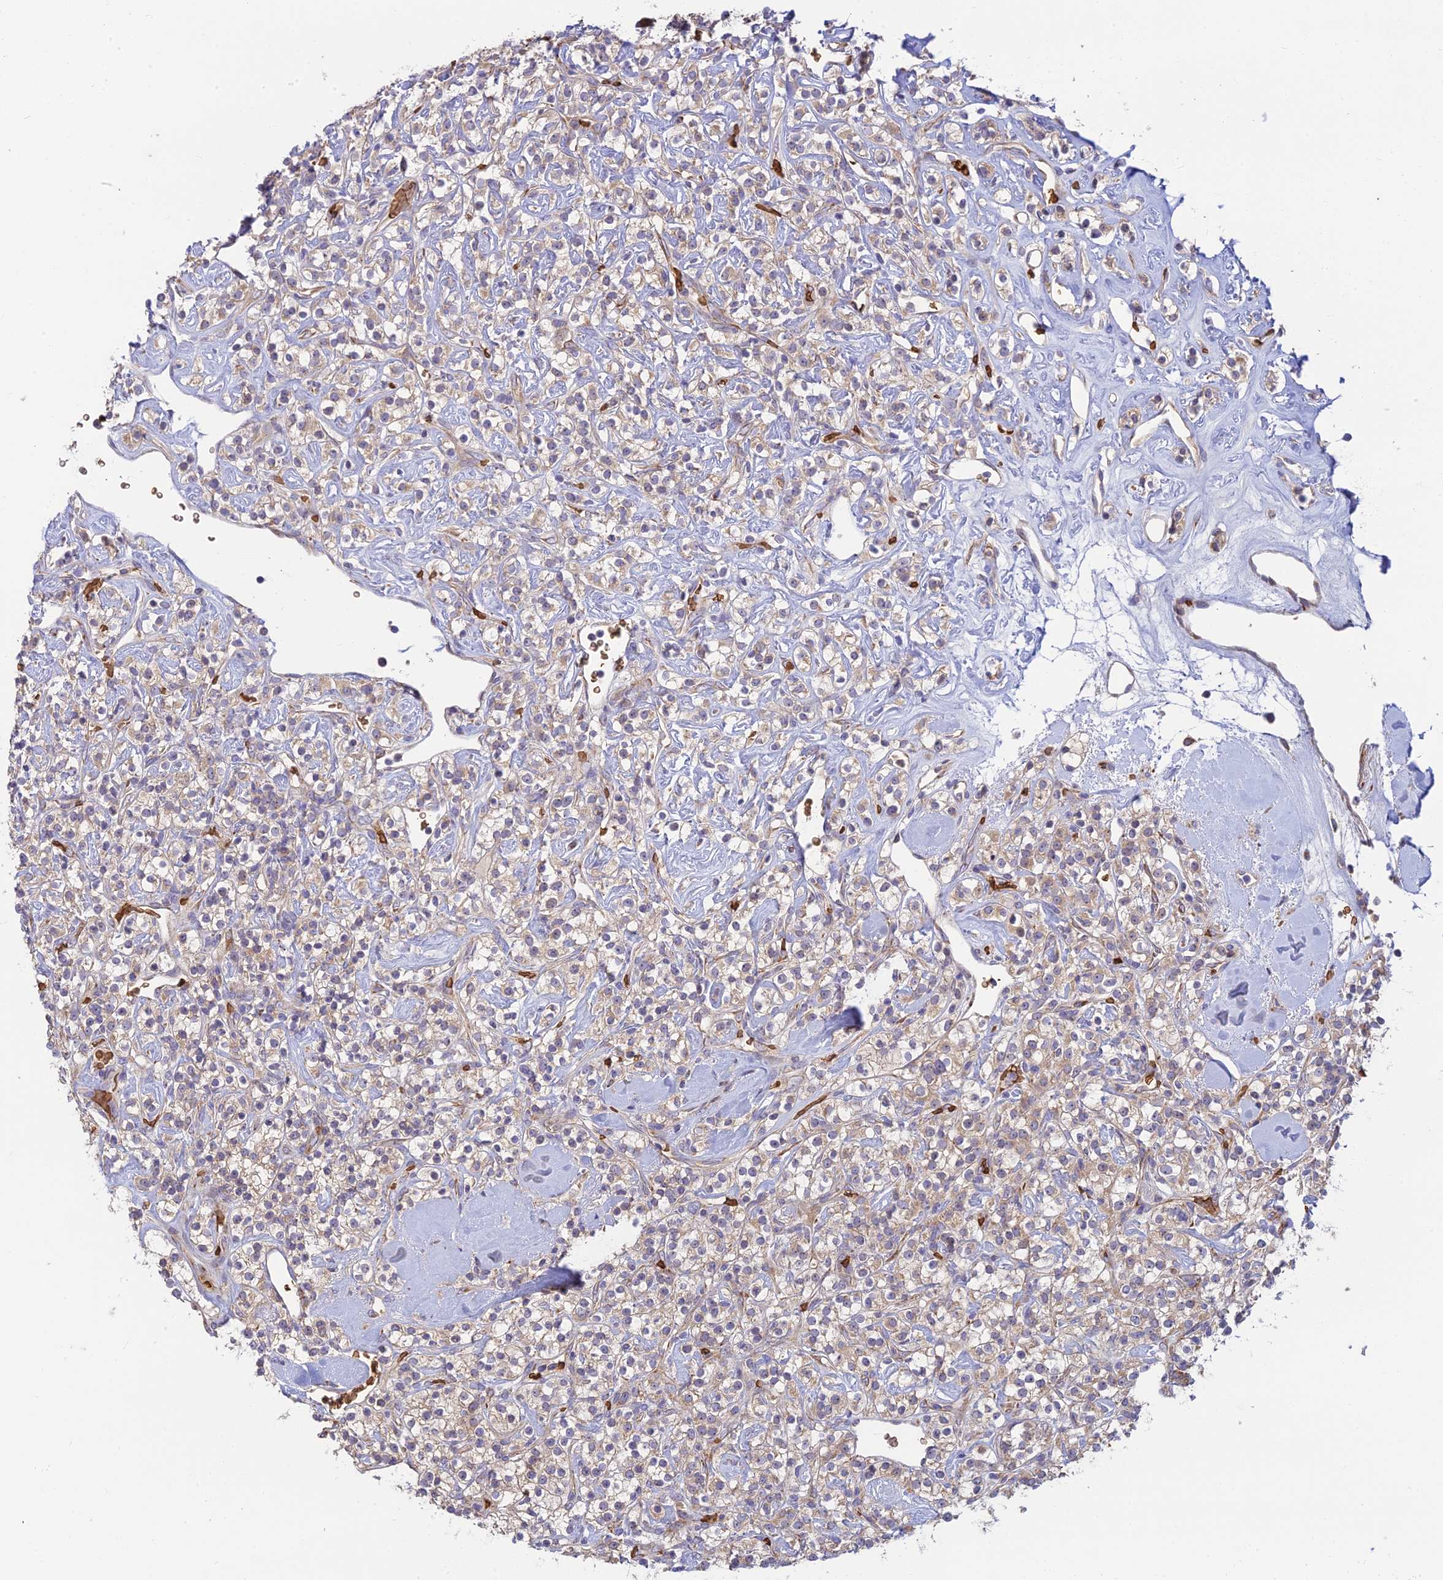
{"staining": {"intensity": "weak", "quantity": "25%-75%", "location": "cytoplasmic/membranous"}, "tissue": "renal cancer", "cell_type": "Tumor cells", "image_type": "cancer", "snomed": [{"axis": "morphology", "description": "Adenocarcinoma, NOS"}, {"axis": "topography", "description": "Kidney"}], "caption": "Protein expression analysis of human renal cancer (adenocarcinoma) reveals weak cytoplasmic/membranous positivity in about 25%-75% of tumor cells. Immunohistochemistry stains the protein in brown and the nuclei are stained blue.", "gene": "UFSP2", "patient": {"sex": "male", "age": 77}}